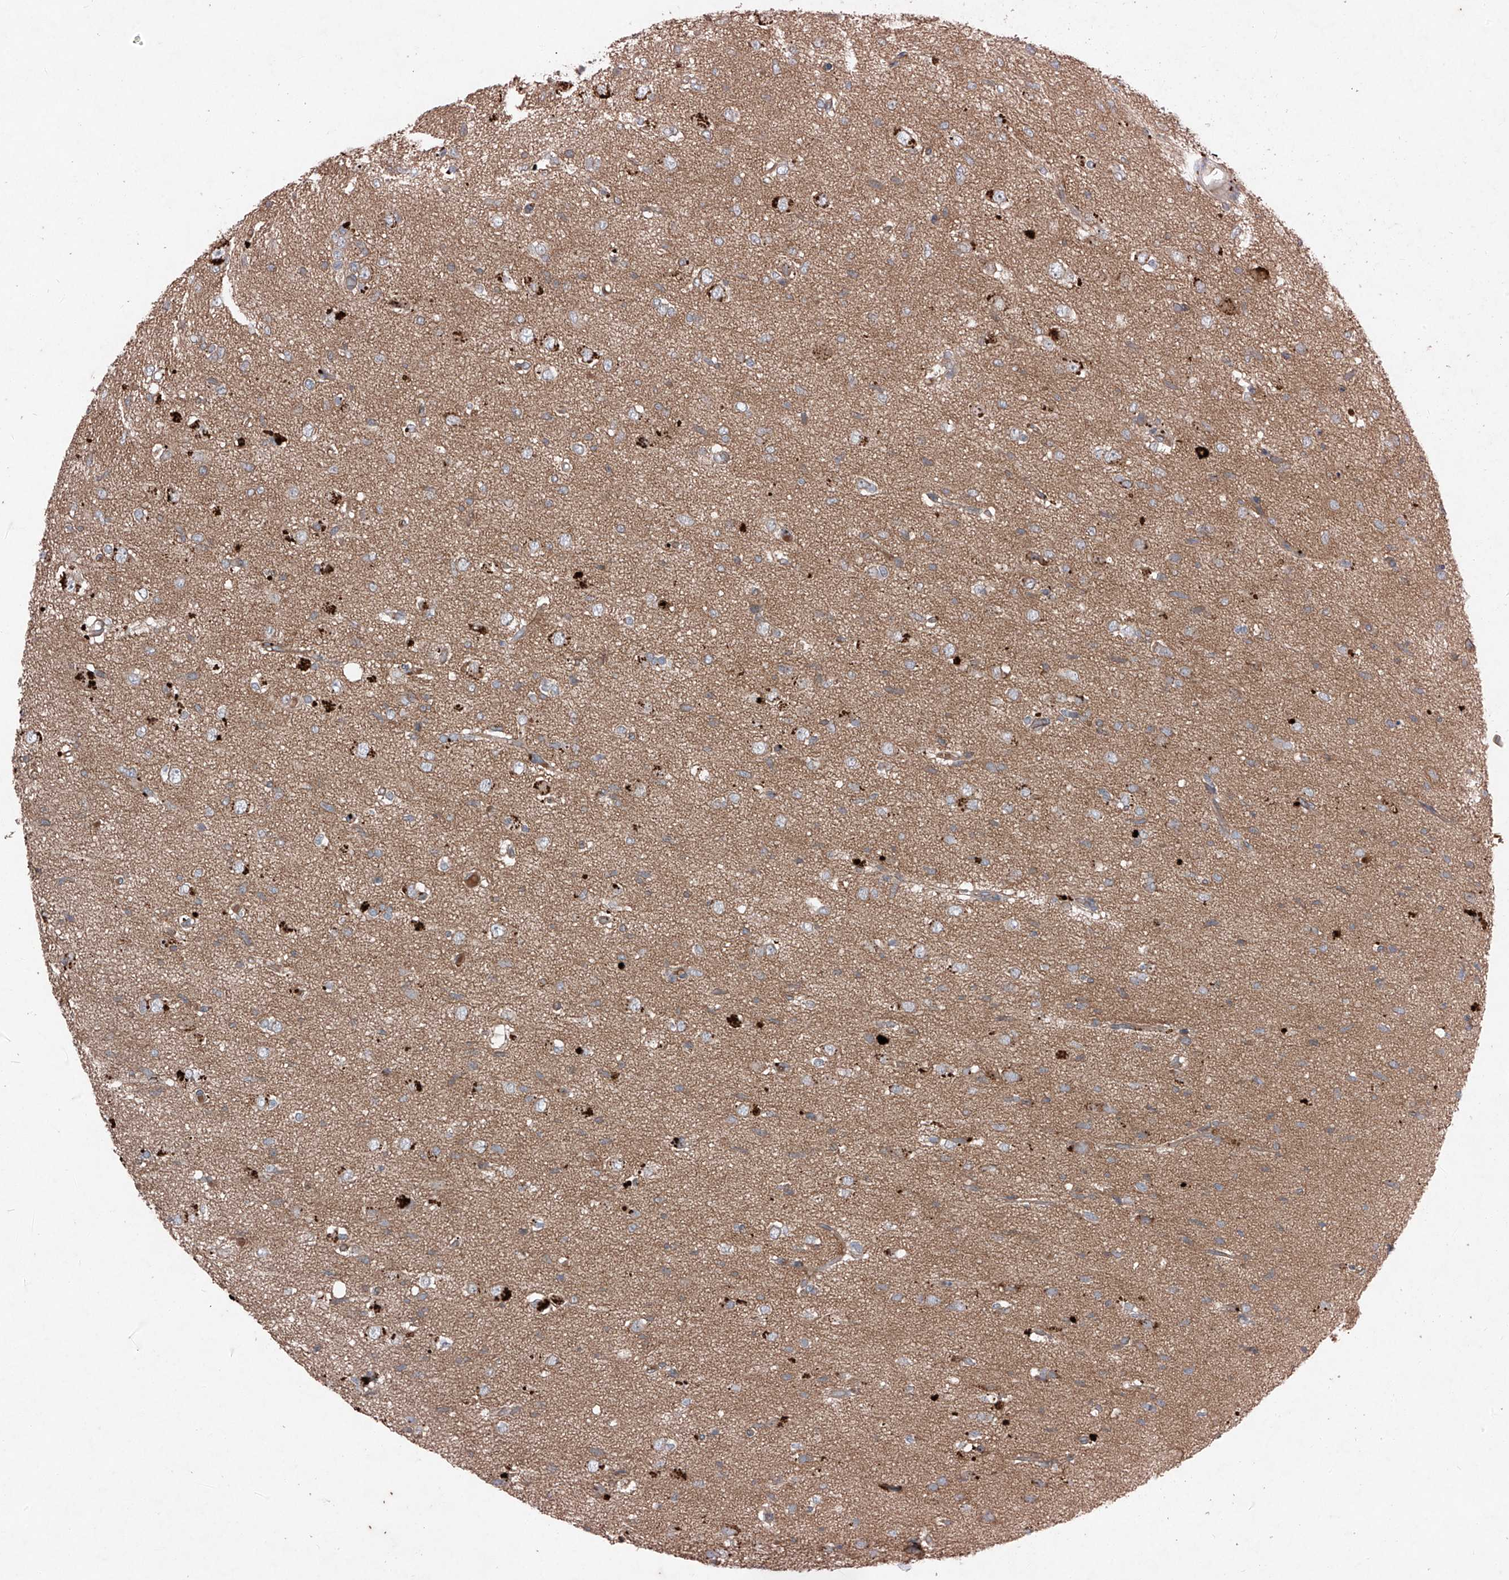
{"staining": {"intensity": "weak", "quantity": "25%-75%", "location": "cytoplasmic/membranous"}, "tissue": "glioma", "cell_type": "Tumor cells", "image_type": "cancer", "snomed": [{"axis": "morphology", "description": "Glioma, malignant, High grade"}, {"axis": "topography", "description": "Brain"}], "caption": "Immunohistochemistry (IHC) micrograph of neoplastic tissue: malignant glioma (high-grade) stained using IHC exhibits low levels of weak protein expression localized specifically in the cytoplasmic/membranous of tumor cells, appearing as a cytoplasmic/membranous brown color.", "gene": "FOXRED2", "patient": {"sex": "female", "age": 59}}